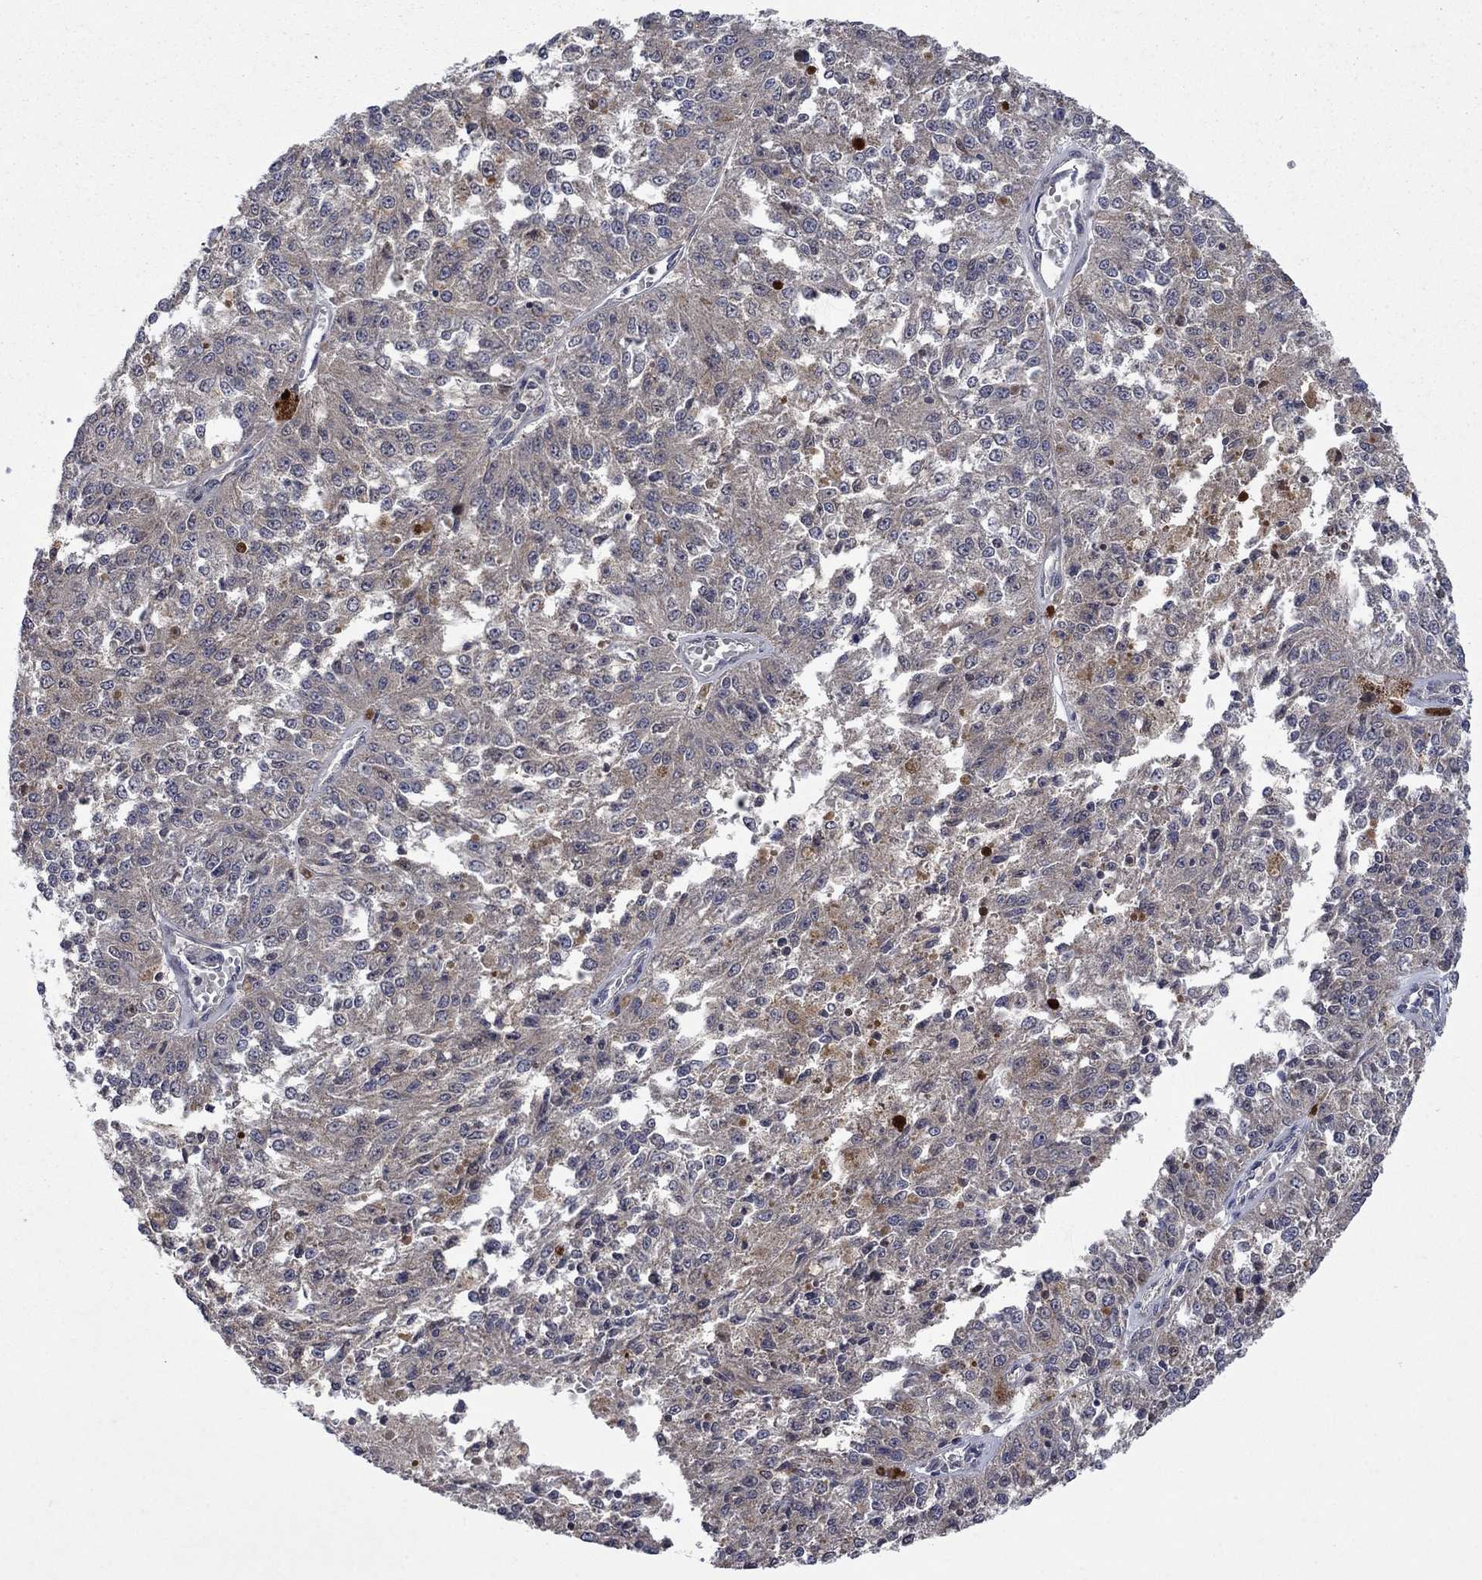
{"staining": {"intensity": "negative", "quantity": "none", "location": "none"}, "tissue": "melanoma", "cell_type": "Tumor cells", "image_type": "cancer", "snomed": [{"axis": "morphology", "description": "Malignant melanoma, Metastatic site"}, {"axis": "topography", "description": "Lymph node"}], "caption": "The image demonstrates no significant positivity in tumor cells of melanoma.", "gene": "IAH1", "patient": {"sex": "female", "age": 64}}